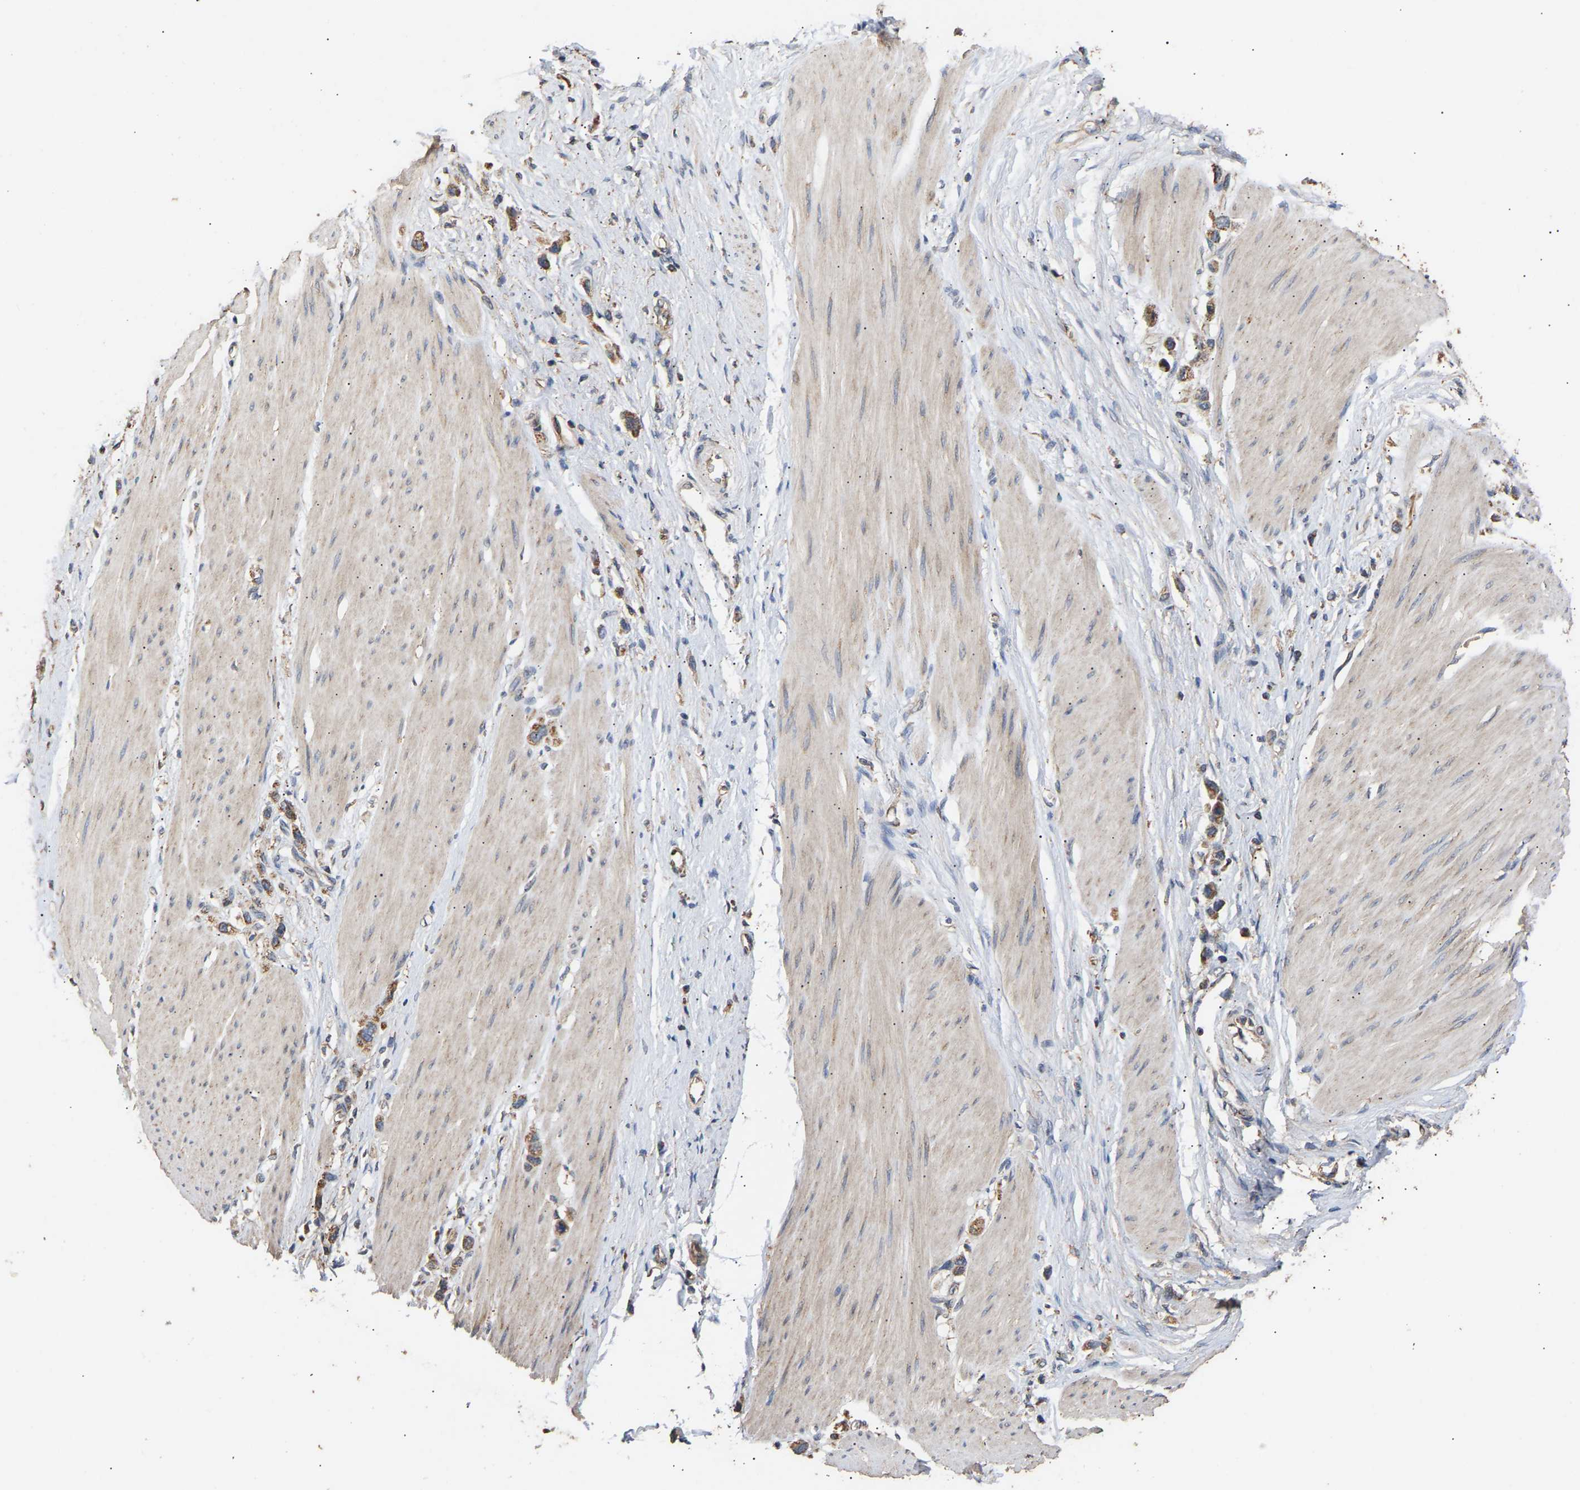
{"staining": {"intensity": "moderate", "quantity": ">75%", "location": "cytoplasmic/membranous"}, "tissue": "stomach cancer", "cell_type": "Tumor cells", "image_type": "cancer", "snomed": [{"axis": "morphology", "description": "Adenocarcinoma, NOS"}, {"axis": "topography", "description": "Stomach"}], "caption": "This histopathology image reveals stomach cancer stained with IHC to label a protein in brown. The cytoplasmic/membranous of tumor cells show moderate positivity for the protein. Nuclei are counter-stained blue.", "gene": "ZNF26", "patient": {"sex": "female", "age": 65}}